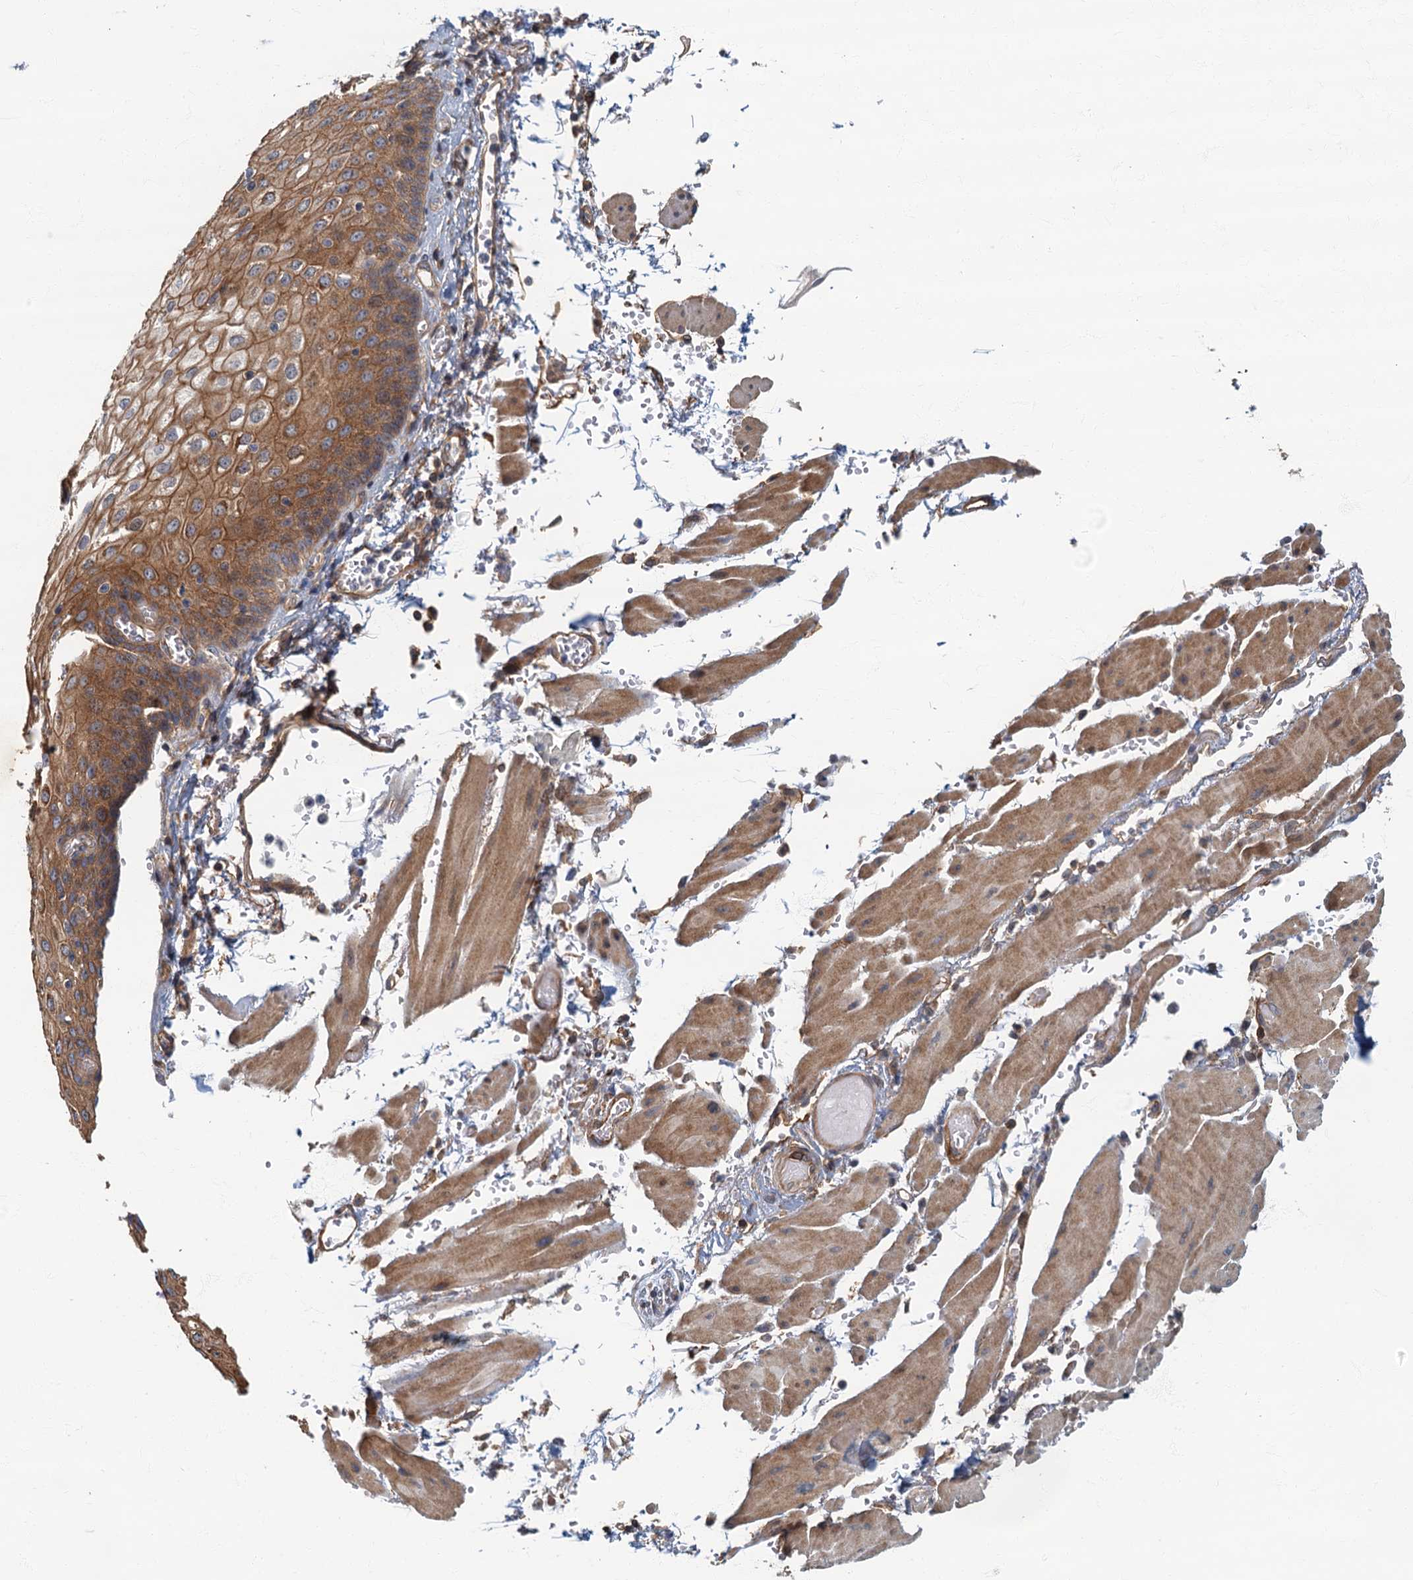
{"staining": {"intensity": "moderate", "quantity": ">75%", "location": "cytoplasmic/membranous"}, "tissue": "esophagus", "cell_type": "Squamous epithelial cells", "image_type": "normal", "snomed": [{"axis": "morphology", "description": "Normal tissue, NOS"}, {"axis": "topography", "description": "Esophagus"}], "caption": "Immunohistochemical staining of benign esophagus demonstrates medium levels of moderate cytoplasmic/membranous positivity in about >75% of squamous epithelial cells. The protein is shown in brown color, while the nuclei are stained blue.", "gene": "CKAP2L", "patient": {"sex": "male", "age": 81}}